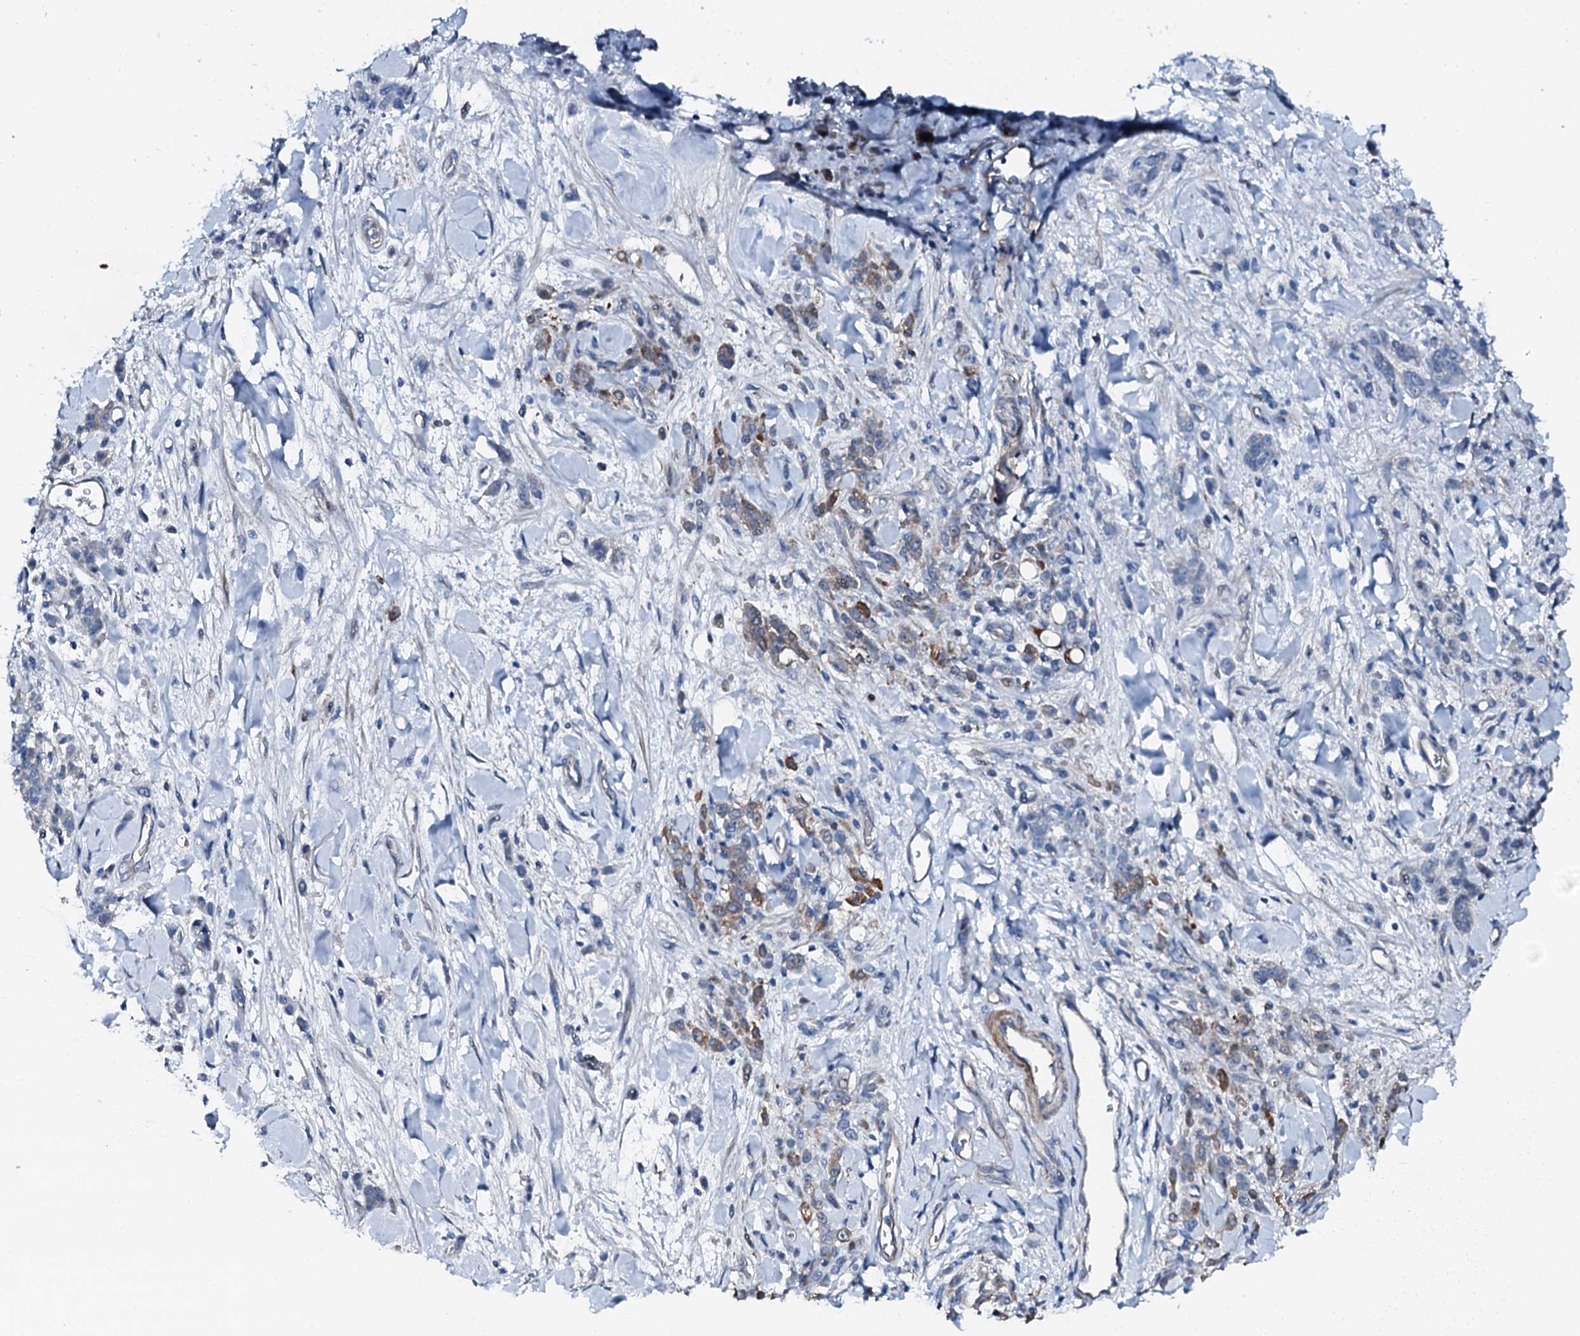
{"staining": {"intensity": "moderate", "quantity": "<25%", "location": "cytoplasmic/membranous"}, "tissue": "stomach cancer", "cell_type": "Tumor cells", "image_type": "cancer", "snomed": [{"axis": "morphology", "description": "Normal tissue, NOS"}, {"axis": "morphology", "description": "Adenocarcinoma, NOS"}, {"axis": "topography", "description": "Stomach"}], "caption": "A micrograph of human stomach cancer stained for a protein reveals moderate cytoplasmic/membranous brown staining in tumor cells.", "gene": "GFOD2", "patient": {"sex": "male", "age": 82}}